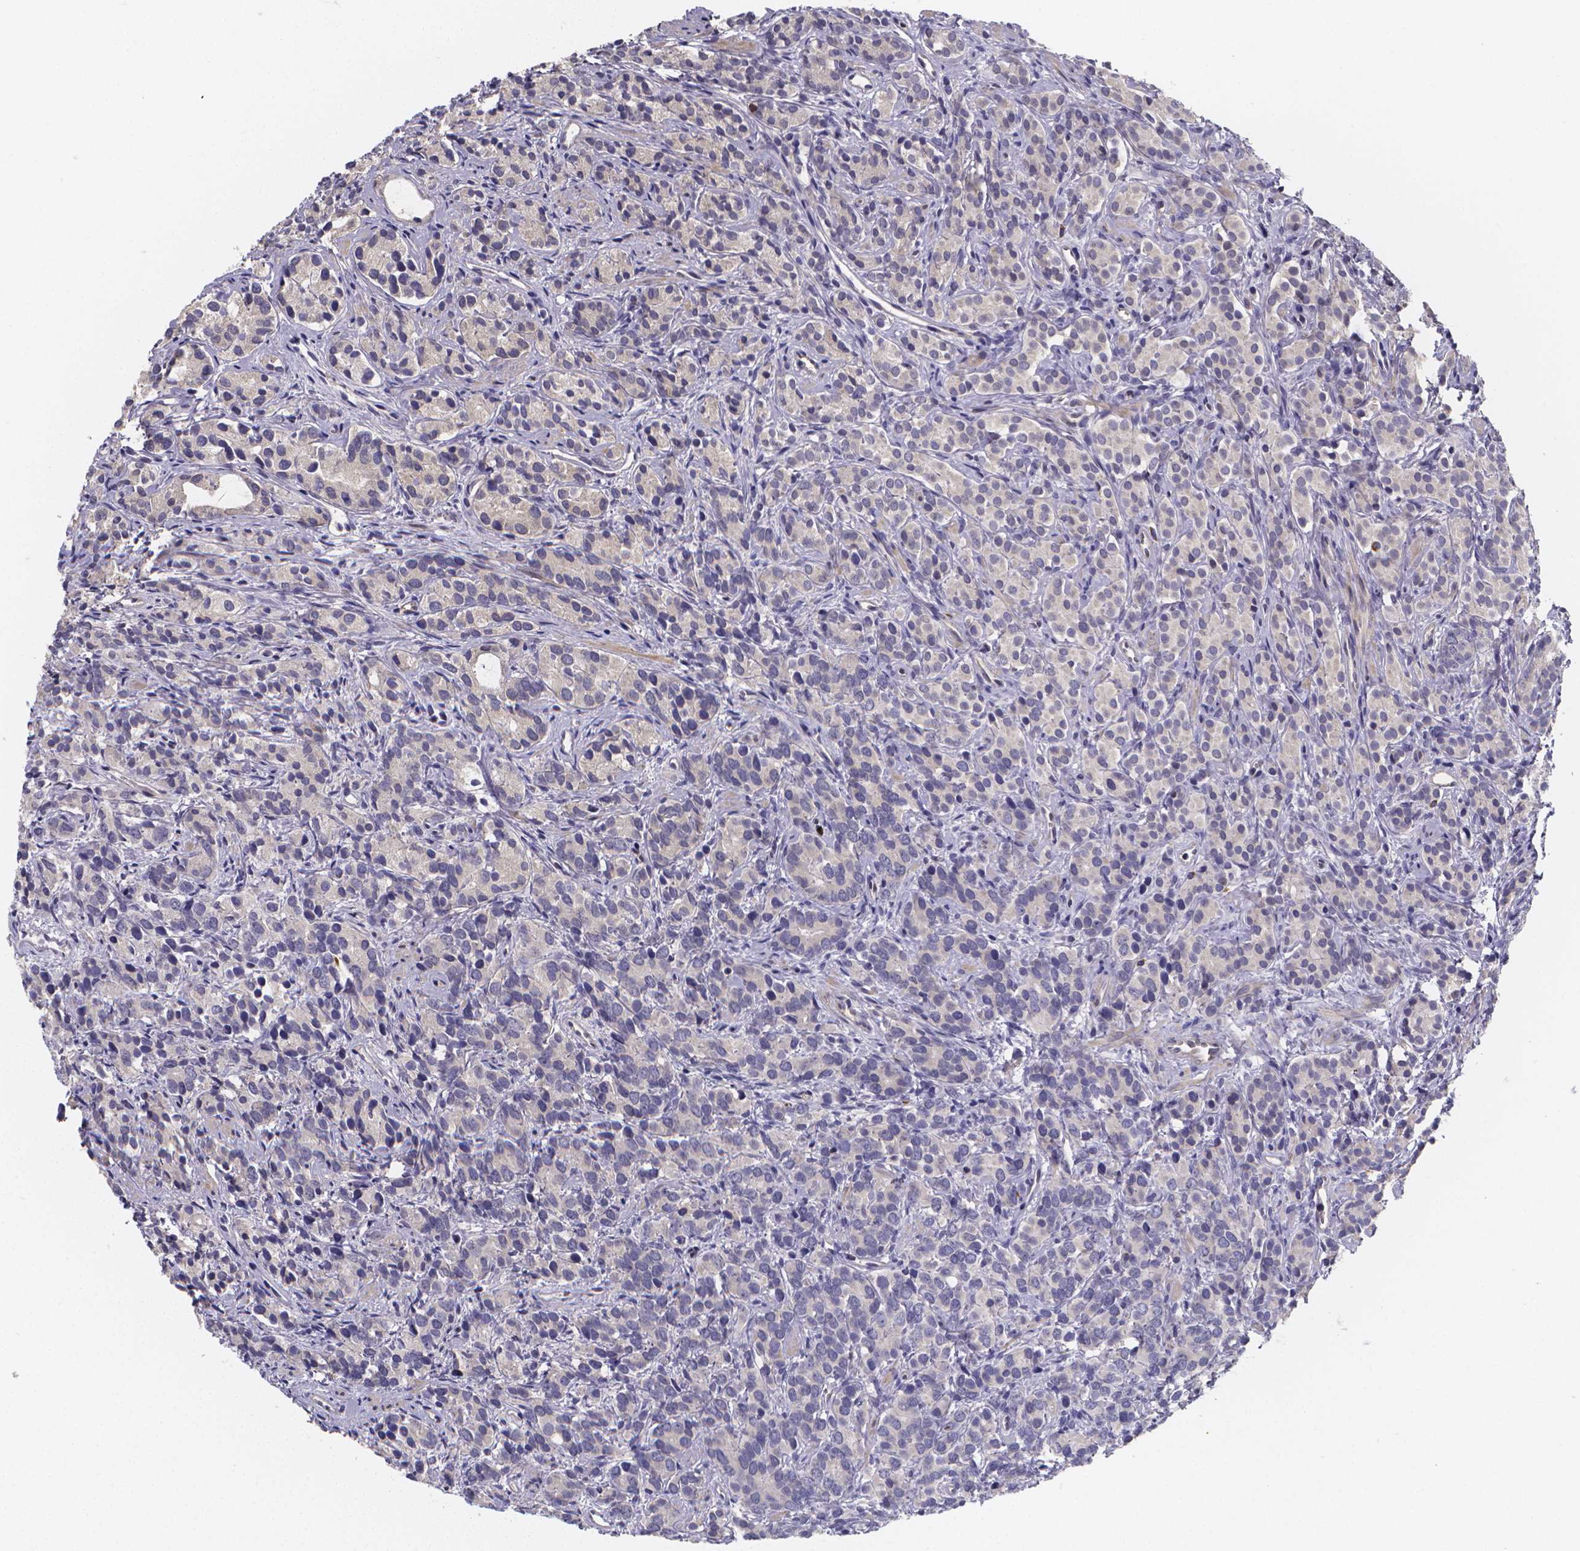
{"staining": {"intensity": "negative", "quantity": "none", "location": "none"}, "tissue": "prostate cancer", "cell_type": "Tumor cells", "image_type": "cancer", "snomed": [{"axis": "morphology", "description": "Adenocarcinoma, High grade"}, {"axis": "topography", "description": "Prostate"}], "caption": "Human prostate cancer stained for a protein using immunohistochemistry (IHC) exhibits no positivity in tumor cells.", "gene": "PAH", "patient": {"sex": "male", "age": 84}}